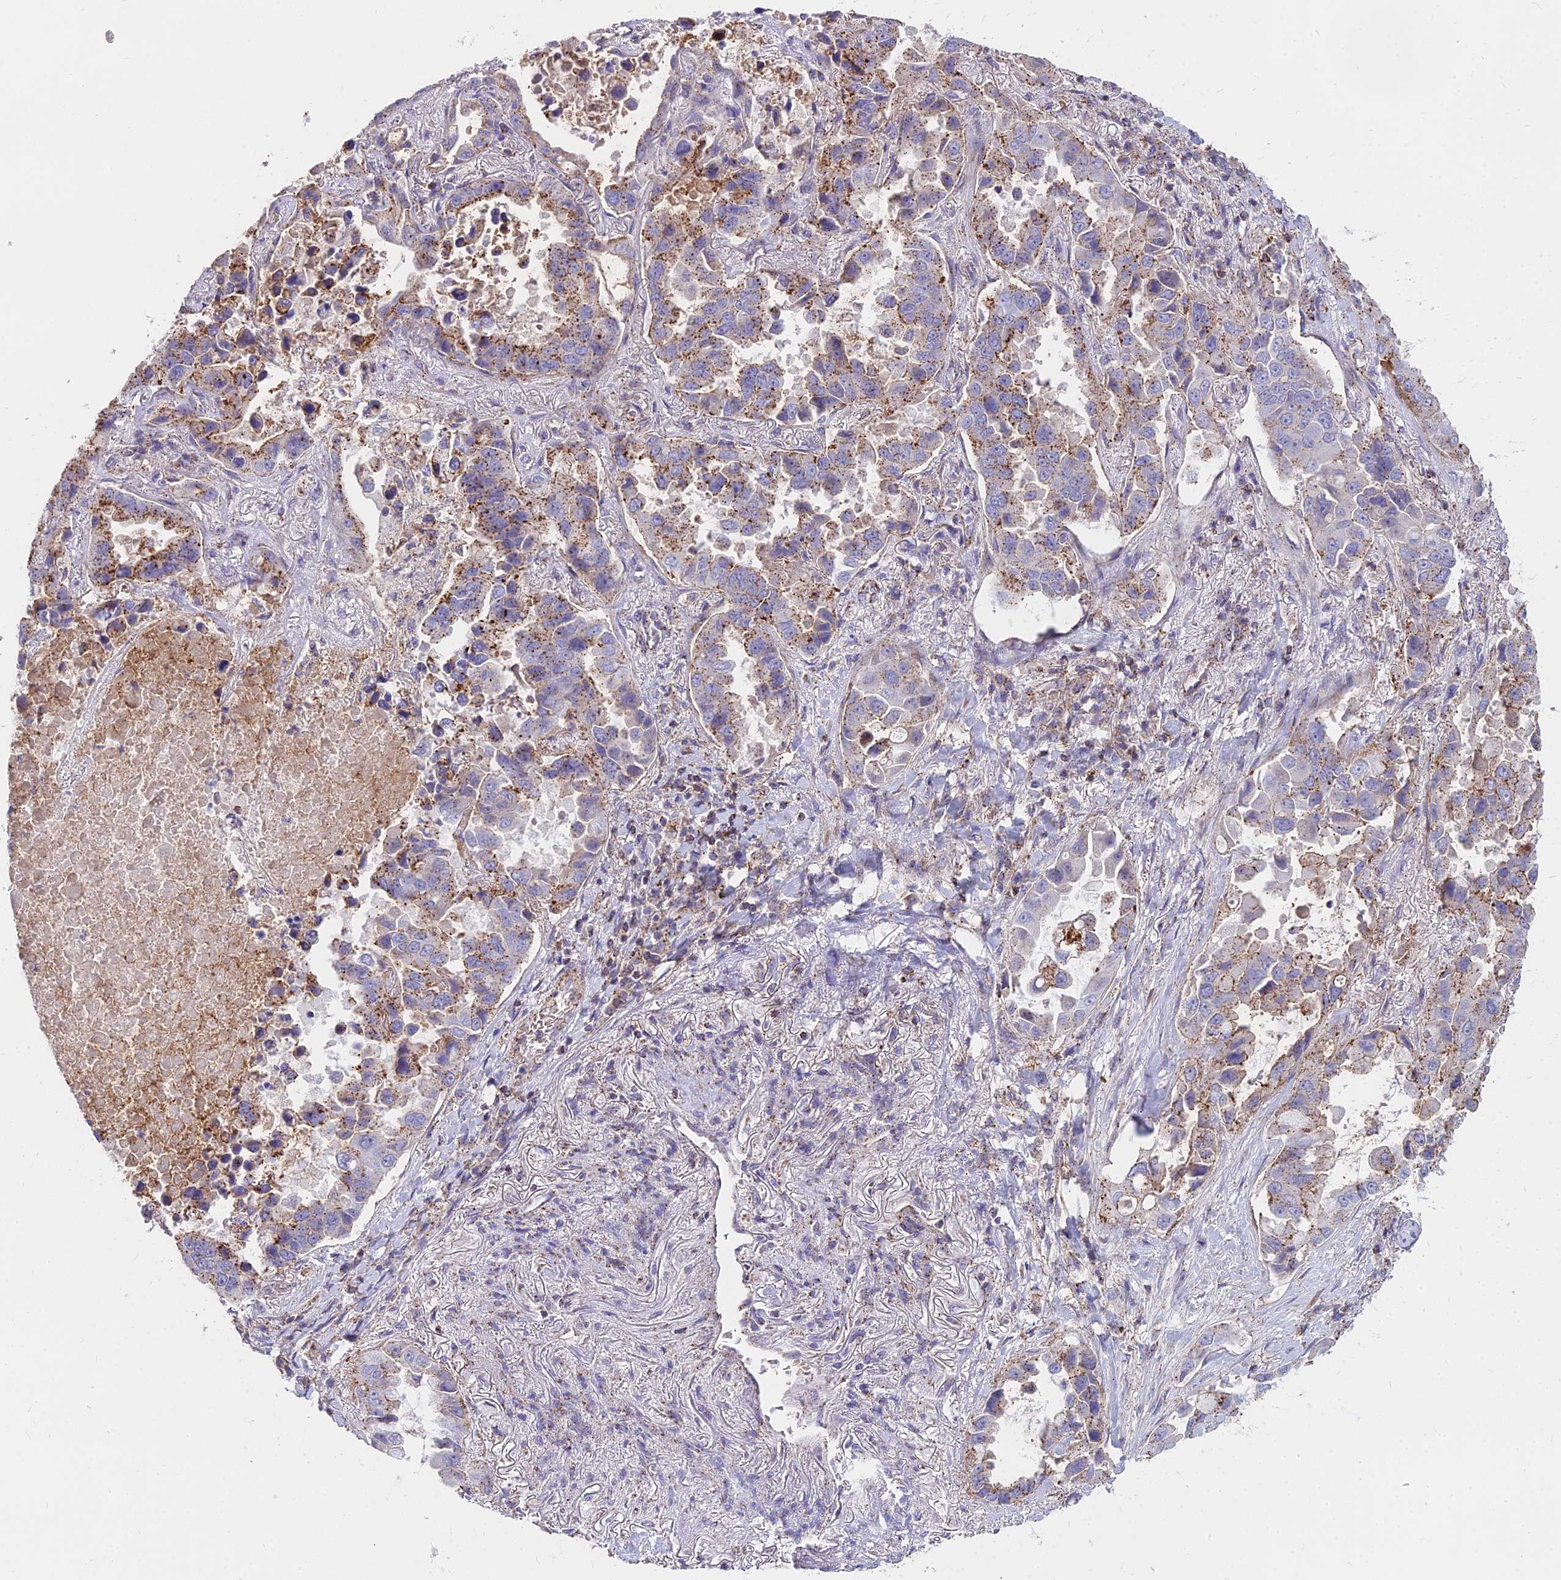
{"staining": {"intensity": "moderate", "quantity": "25%-75%", "location": "cytoplasmic/membranous"}, "tissue": "lung cancer", "cell_type": "Tumor cells", "image_type": "cancer", "snomed": [{"axis": "morphology", "description": "Adenocarcinoma, NOS"}, {"axis": "topography", "description": "Lung"}], "caption": "Lung adenocarcinoma tissue displays moderate cytoplasmic/membranous positivity in approximately 25%-75% of tumor cells", "gene": "FRMPD1", "patient": {"sex": "male", "age": 64}}